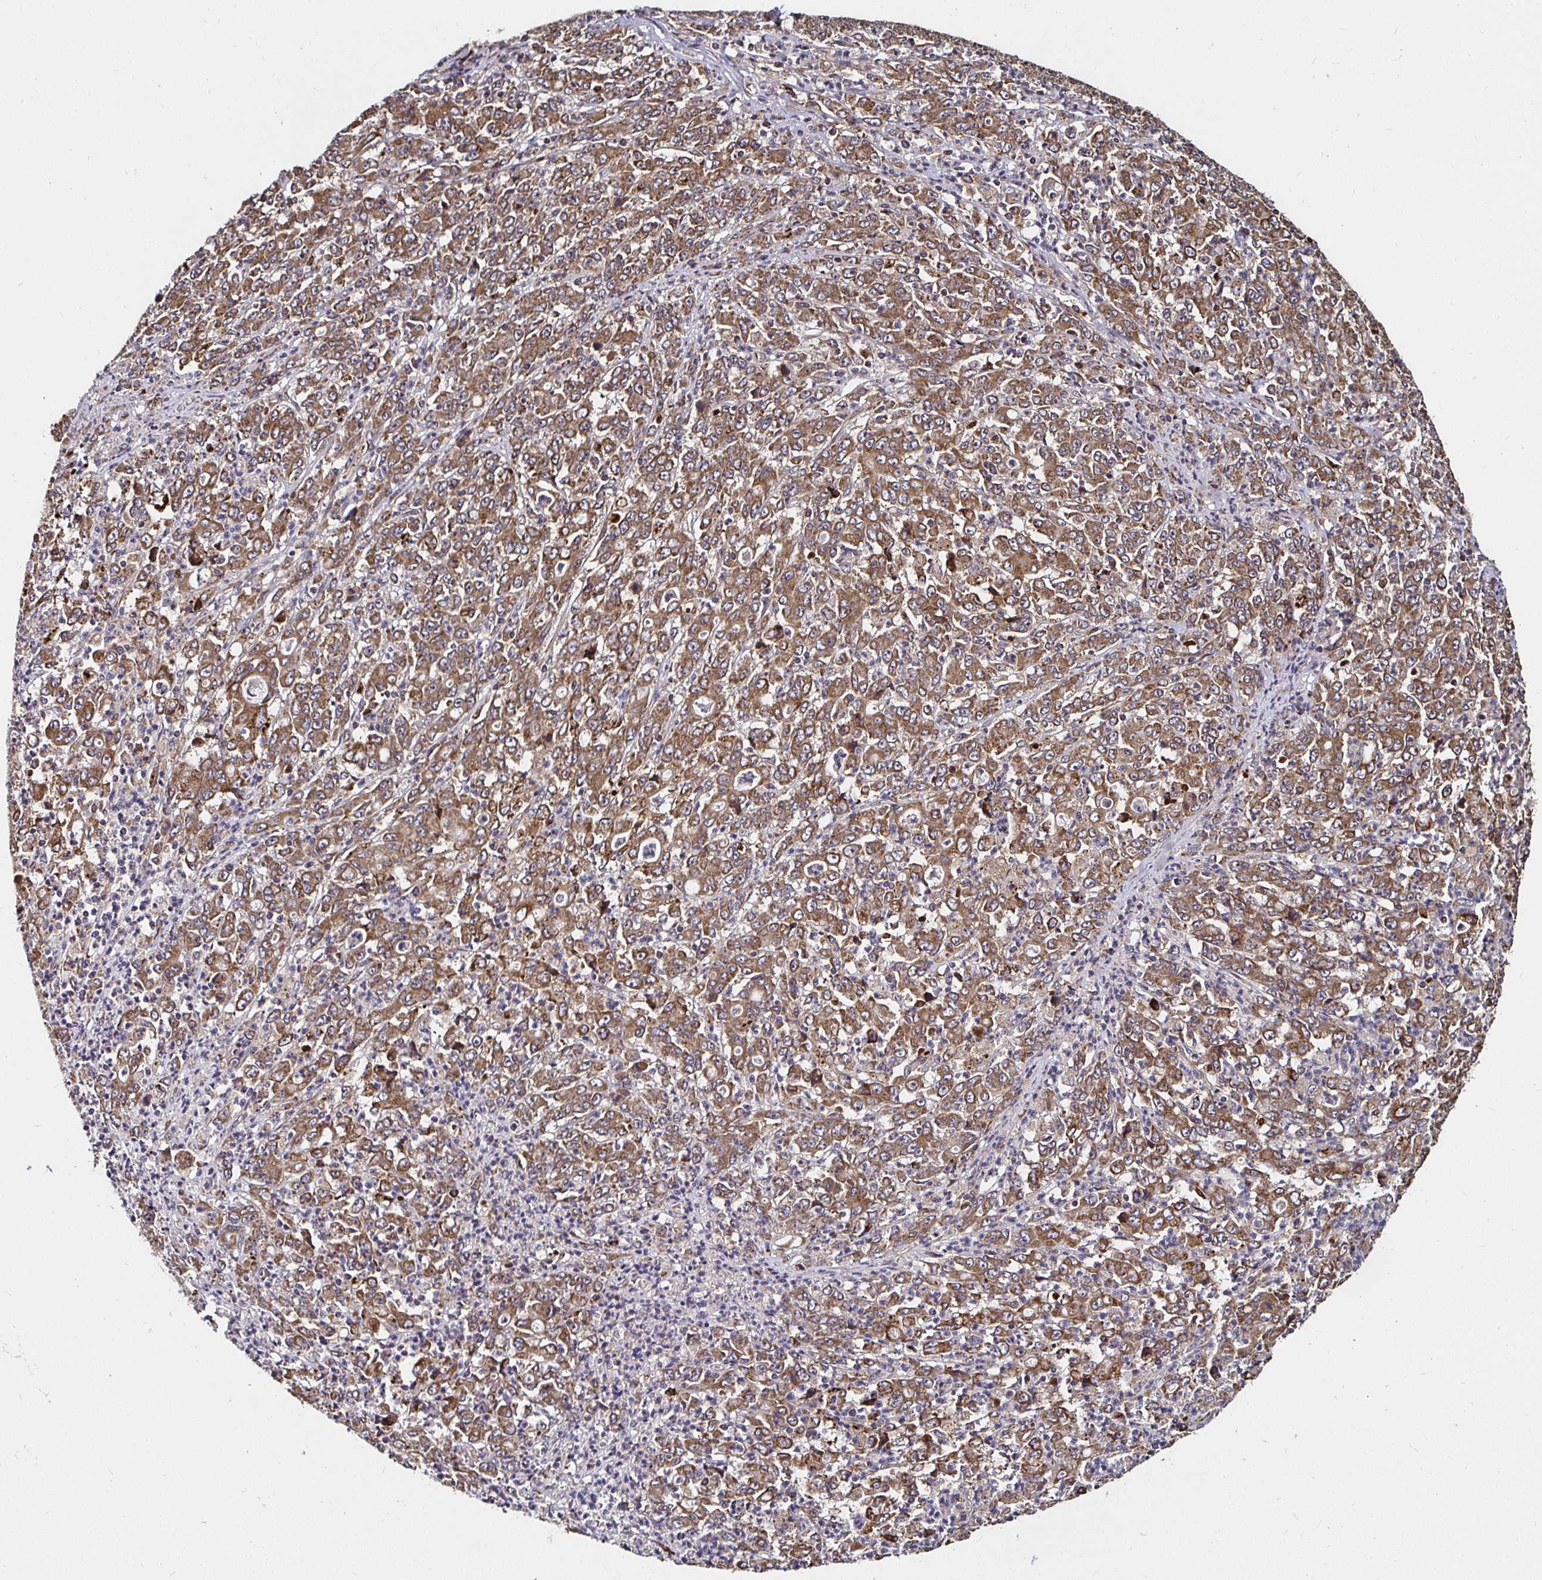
{"staining": {"intensity": "moderate", "quantity": ">75%", "location": "cytoplasmic/membranous"}, "tissue": "stomach cancer", "cell_type": "Tumor cells", "image_type": "cancer", "snomed": [{"axis": "morphology", "description": "Adenocarcinoma, NOS"}, {"axis": "topography", "description": "Stomach, lower"}], "caption": "Moderate cytoplasmic/membranous protein staining is appreciated in about >75% of tumor cells in stomach cancer (adenocarcinoma).", "gene": "MLST8", "patient": {"sex": "female", "age": 71}}